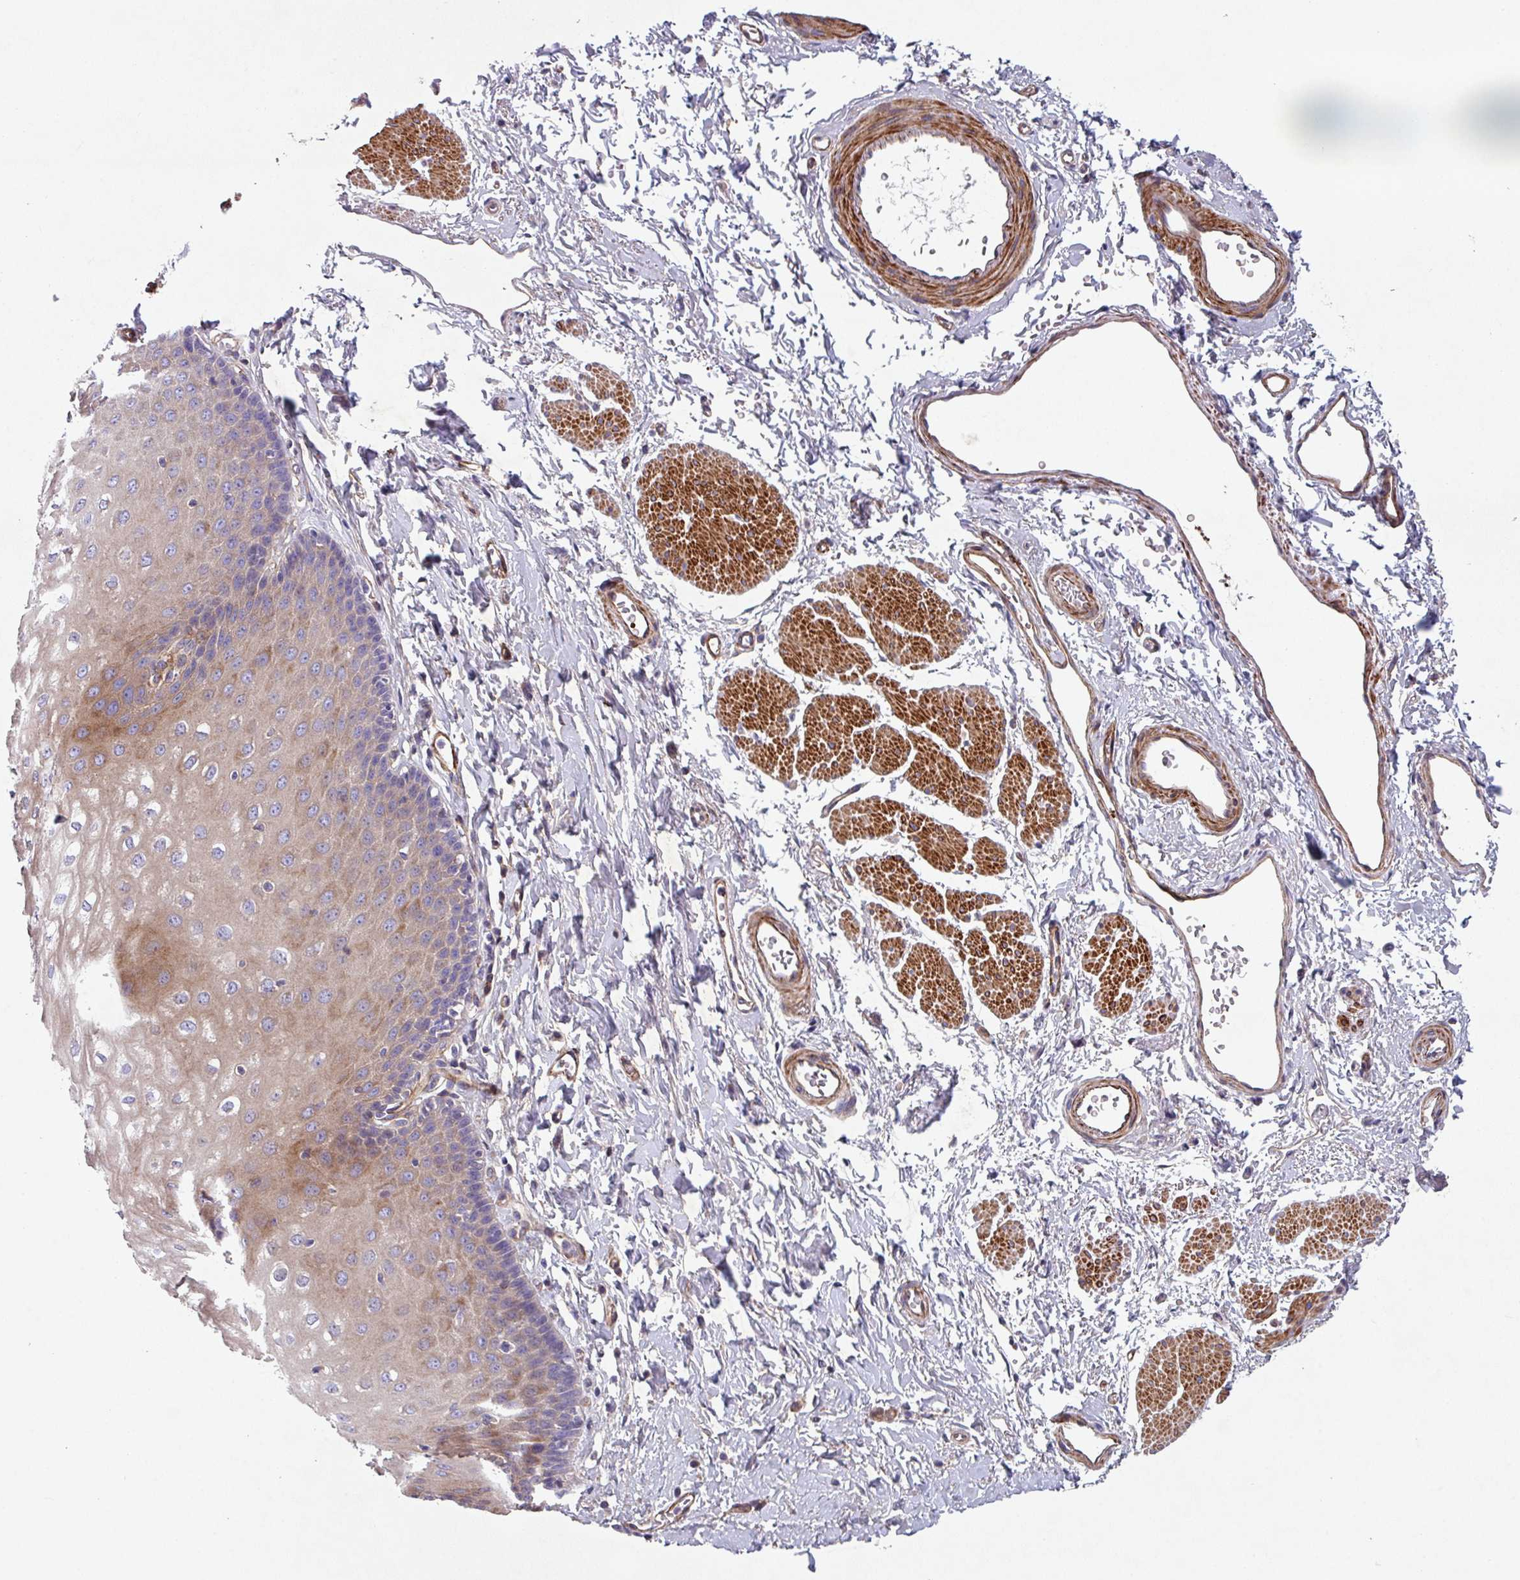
{"staining": {"intensity": "moderate", "quantity": "<25%", "location": "cytoplasmic/membranous"}, "tissue": "esophagus", "cell_type": "Squamous epithelial cells", "image_type": "normal", "snomed": [{"axis": "morphology", "description": "Normal tissue, NOS"}, {"axis": "topography", "description": "Esophagus"}], "caption": "DAB immunohistochemical staining of benign esophagus shows moderate cytoplasmic/membranous protein staining in approximately <25% of squamous epithelial cells. (DAB = brown stain, brightfield microscopy at high magnification).", "gene": "ATP2C2", "patient": {"sex": "male", "age": 70}}